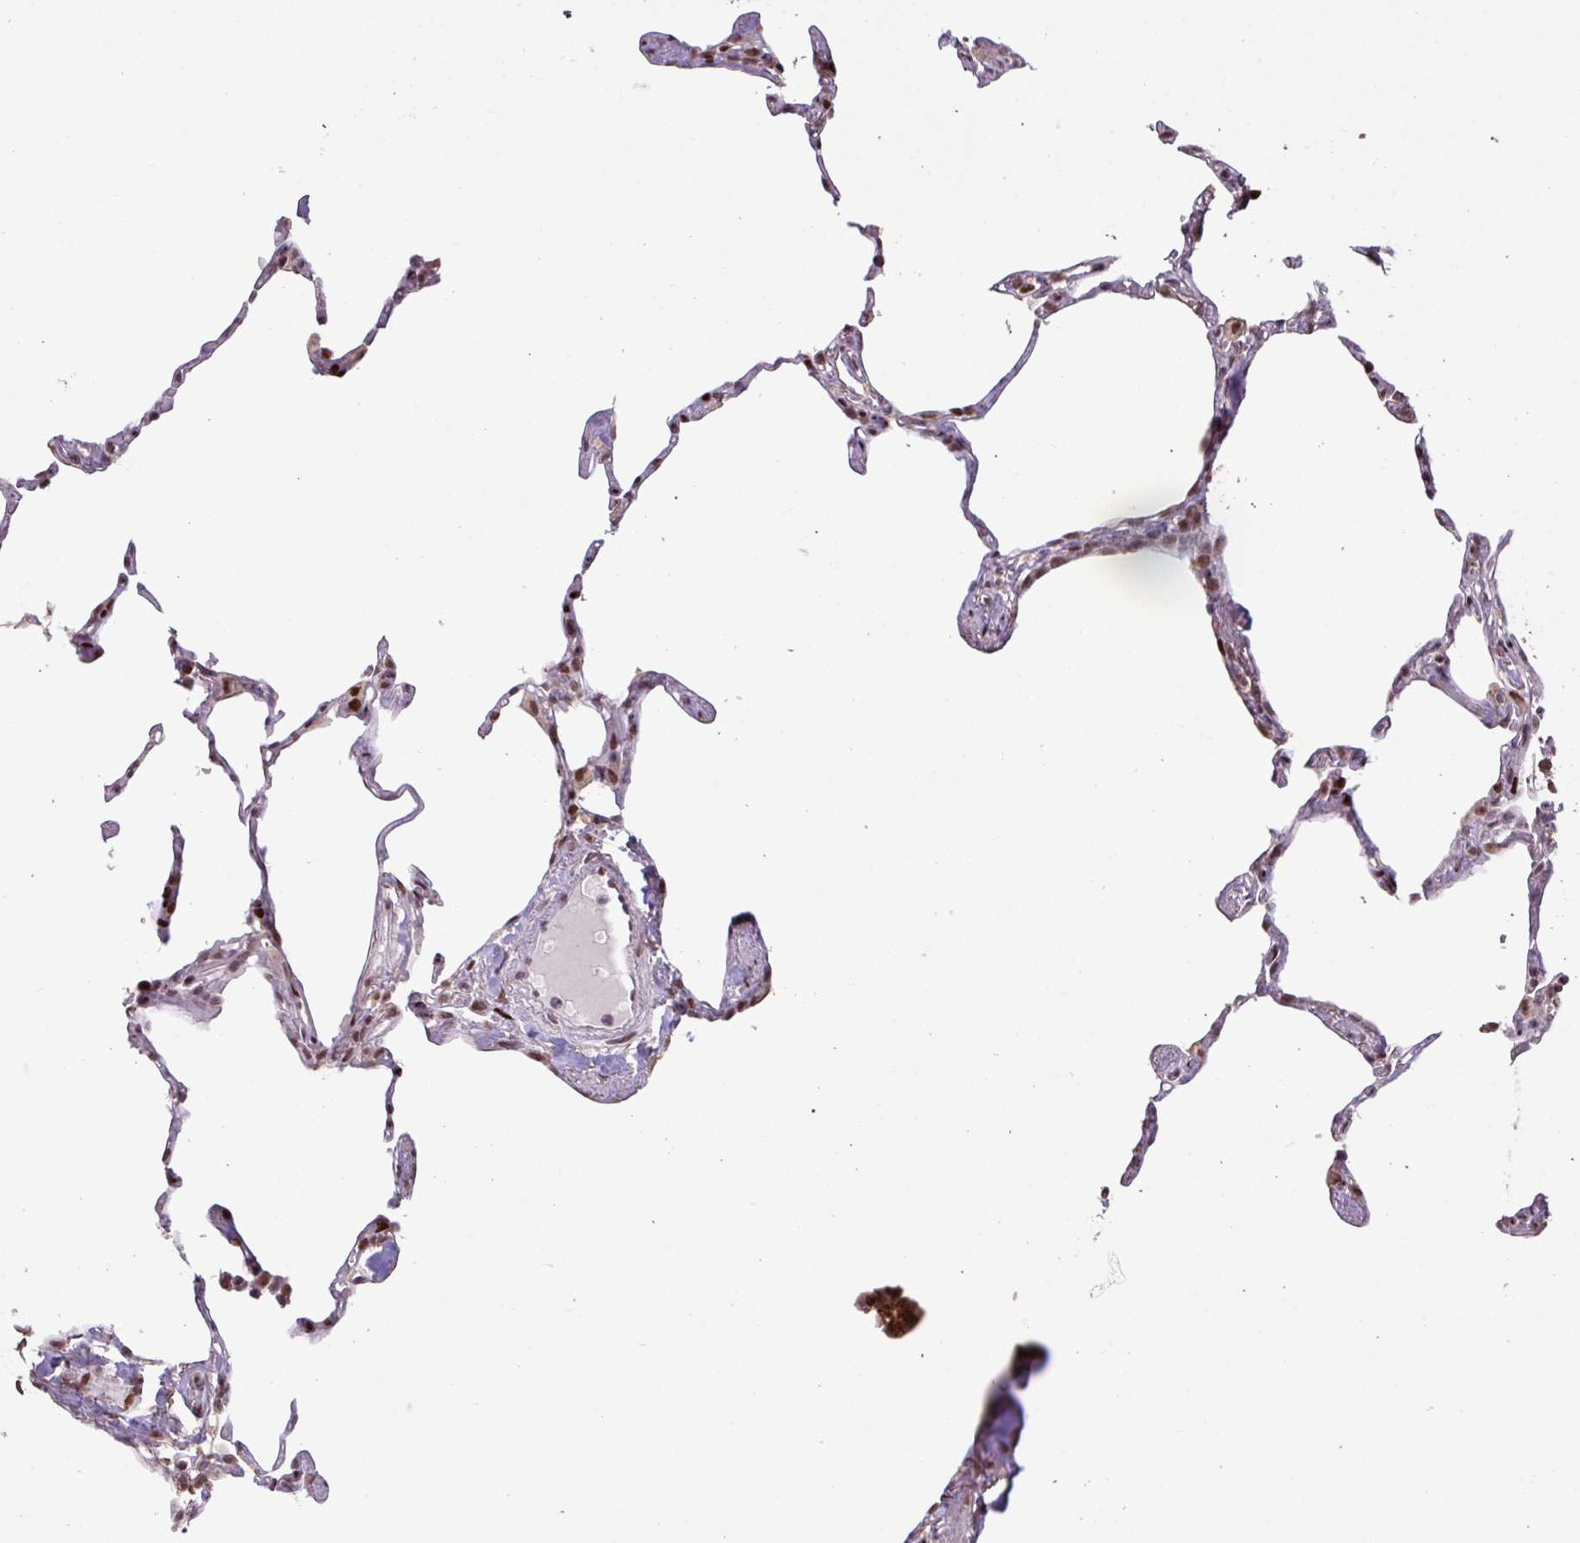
{"staining": {"intensity": "moderate", "quantity": "25%-75%", "location": "nuclear"}, "tissue": "lung", "cell_type": "Alveolar cells", "image_type": "normal", "snomed": [{"axis": "morphology", "description": "Normal tissue, NOS"}, {"axis": "topography", "description": "Lung"}], "caption": "Immunohistochemical staining of normal human lung demonstrates 25%-75% levels of moderate nuclear protein expression in approximately 25%-75% of alveolar cells.", "gene": "ZNF709", "patient": {"sex": "male", "age": 65}}